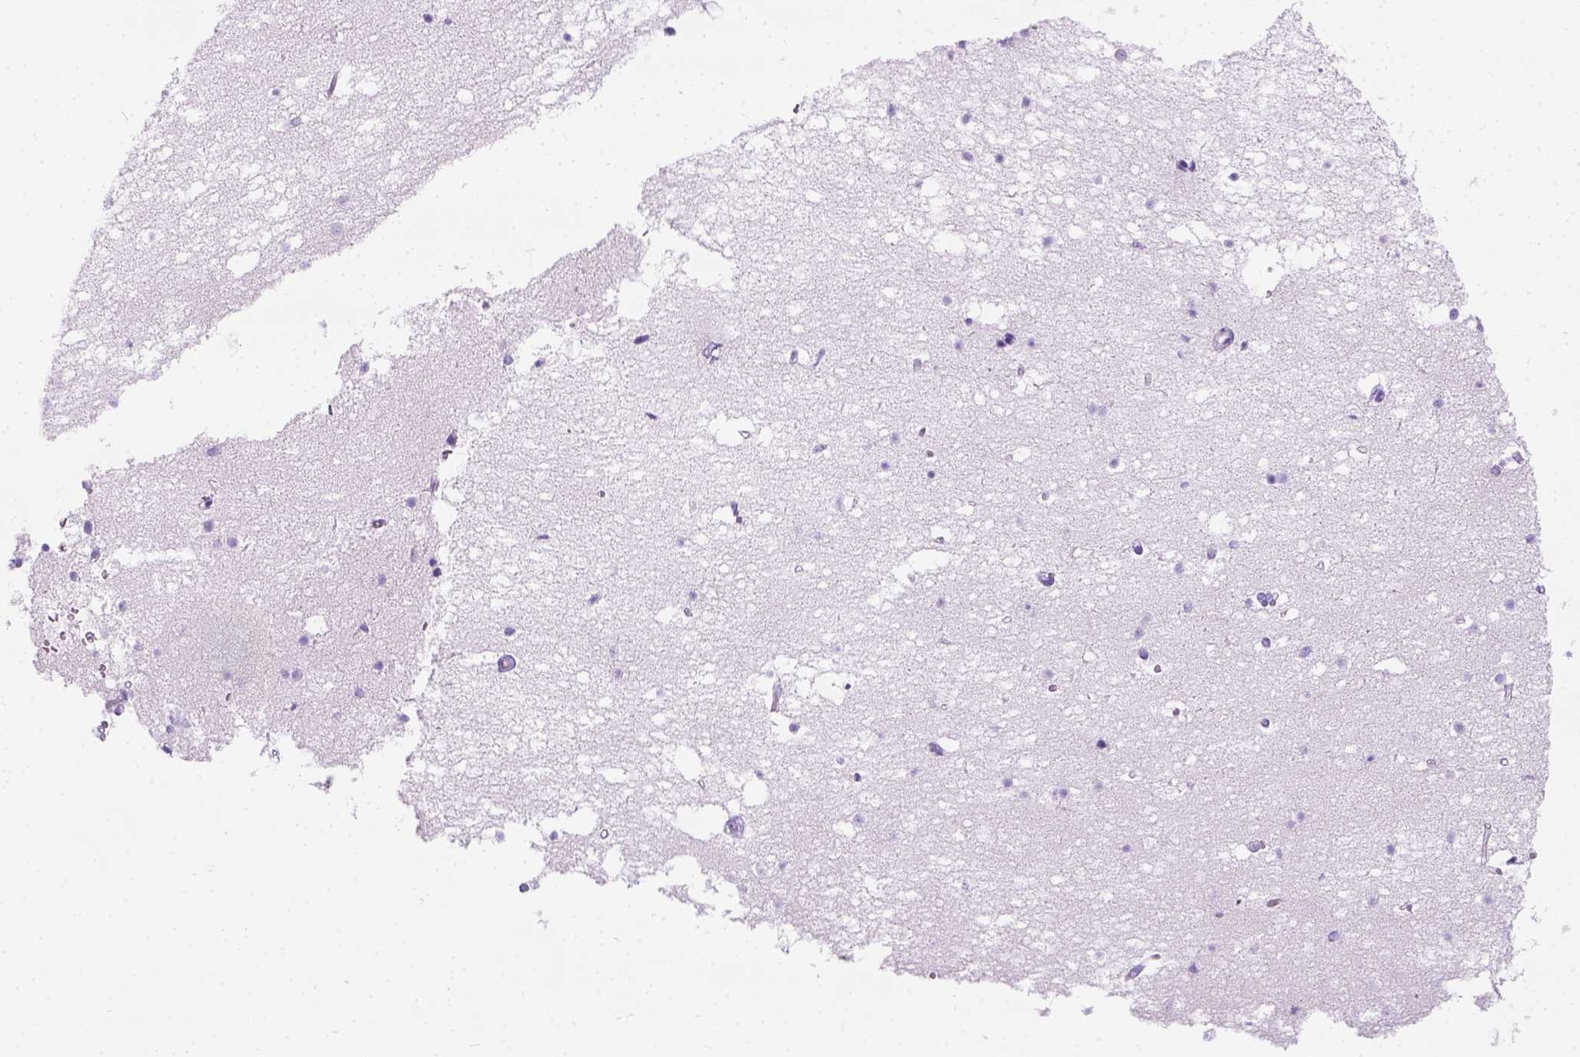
{"staining": {"intensity": "negative", "quantity": "none", "location": "none"}, "tissue": "cerebellum", "cell_type": "Cells in granular layer", "image_type": "normal", "snomed": [{"axis": "morphology", "description": "Normal tissue, NOS"}, {"axis": "topography", "description": "Cerebellum"}], "caption": "This is an immunohistochemistry image of normal human cerebellum. There is no expression in cells in granular layer.", "gene": "C7orf57", "patient": {"sex": "male", "age": 70}}